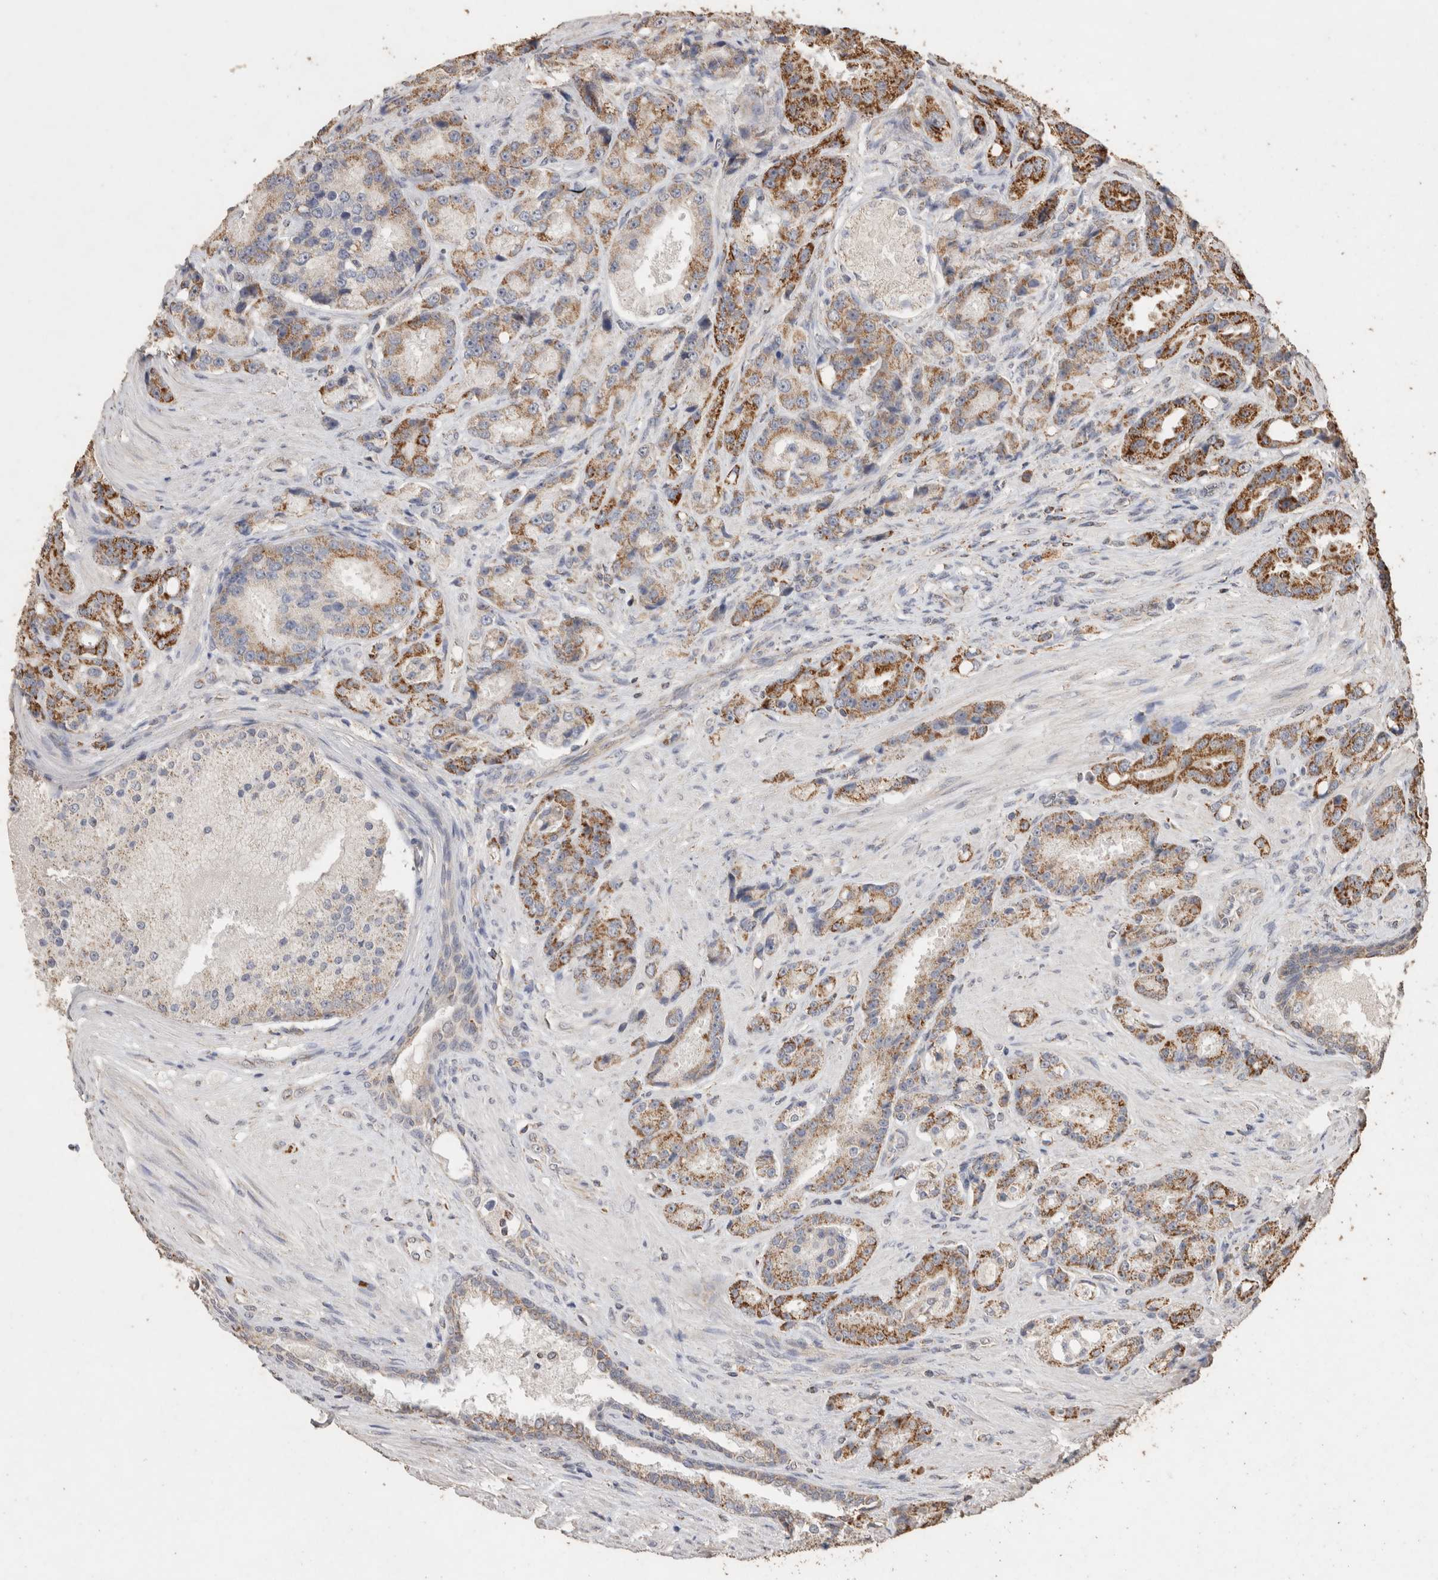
{"staining": {"intensity": "moderate", "quantity": ">75%", "location": "cytoplasmic/membranous"}, "tissue": "prostate cancer", "cell_type": "Tumor cells", "image_type": "cancer", "snomed": [{"axis": "morphology", "description": "Adenocarcinoma, High grade"}, {"axis": "topography", "description": "Prostate"}], "caption": "DAB (3,3'-diaminobenzidine) immunohistochemical staining of human prostate high-grade adenocarcinoma exhibits moderate cytoplasmic/membranous protein expression in about >75% of tumor cells.", "gene": "ACADM", "patient": {"sex": "male", "age": 60}}